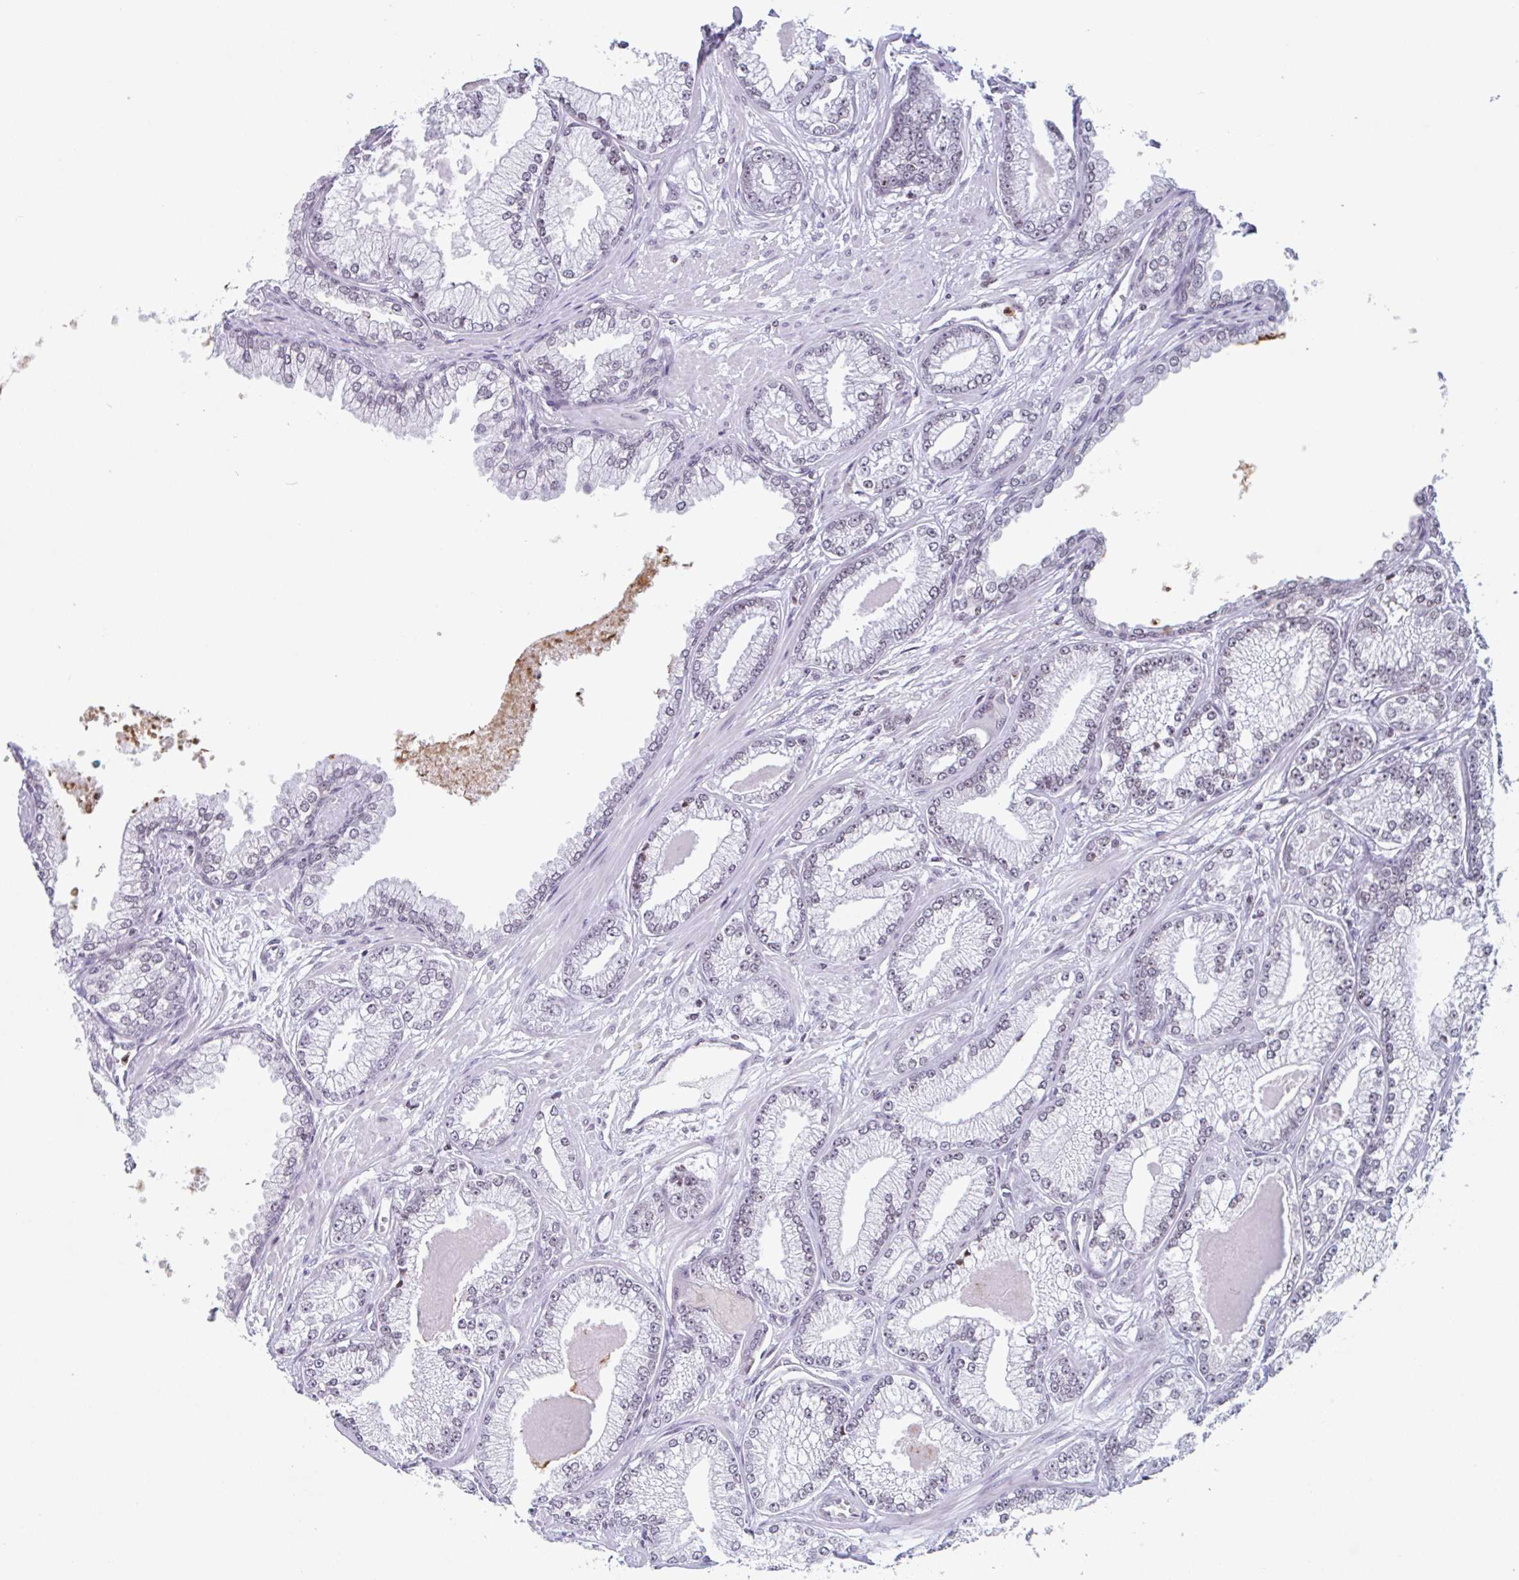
{"staining": {"intensity": "weak", "quantity": ">75%", "location": "nuclear"}, "tissue": "prostate cancer", "cell_type": "Tumor cells", "image_type": "cancer", "snomed": [{"axis": "morphology", "description": "Adenocarcinoma, Low grade"}, {"axis": "topography", "description": "Prostate"}], "caption": "Protein expression by immunohistochemistry reveals weak nuclear expression in about >75% of tumor cells in prostate cancer.", "gene": "NOL6", "patient": {"sex": "male", "age": 64}}